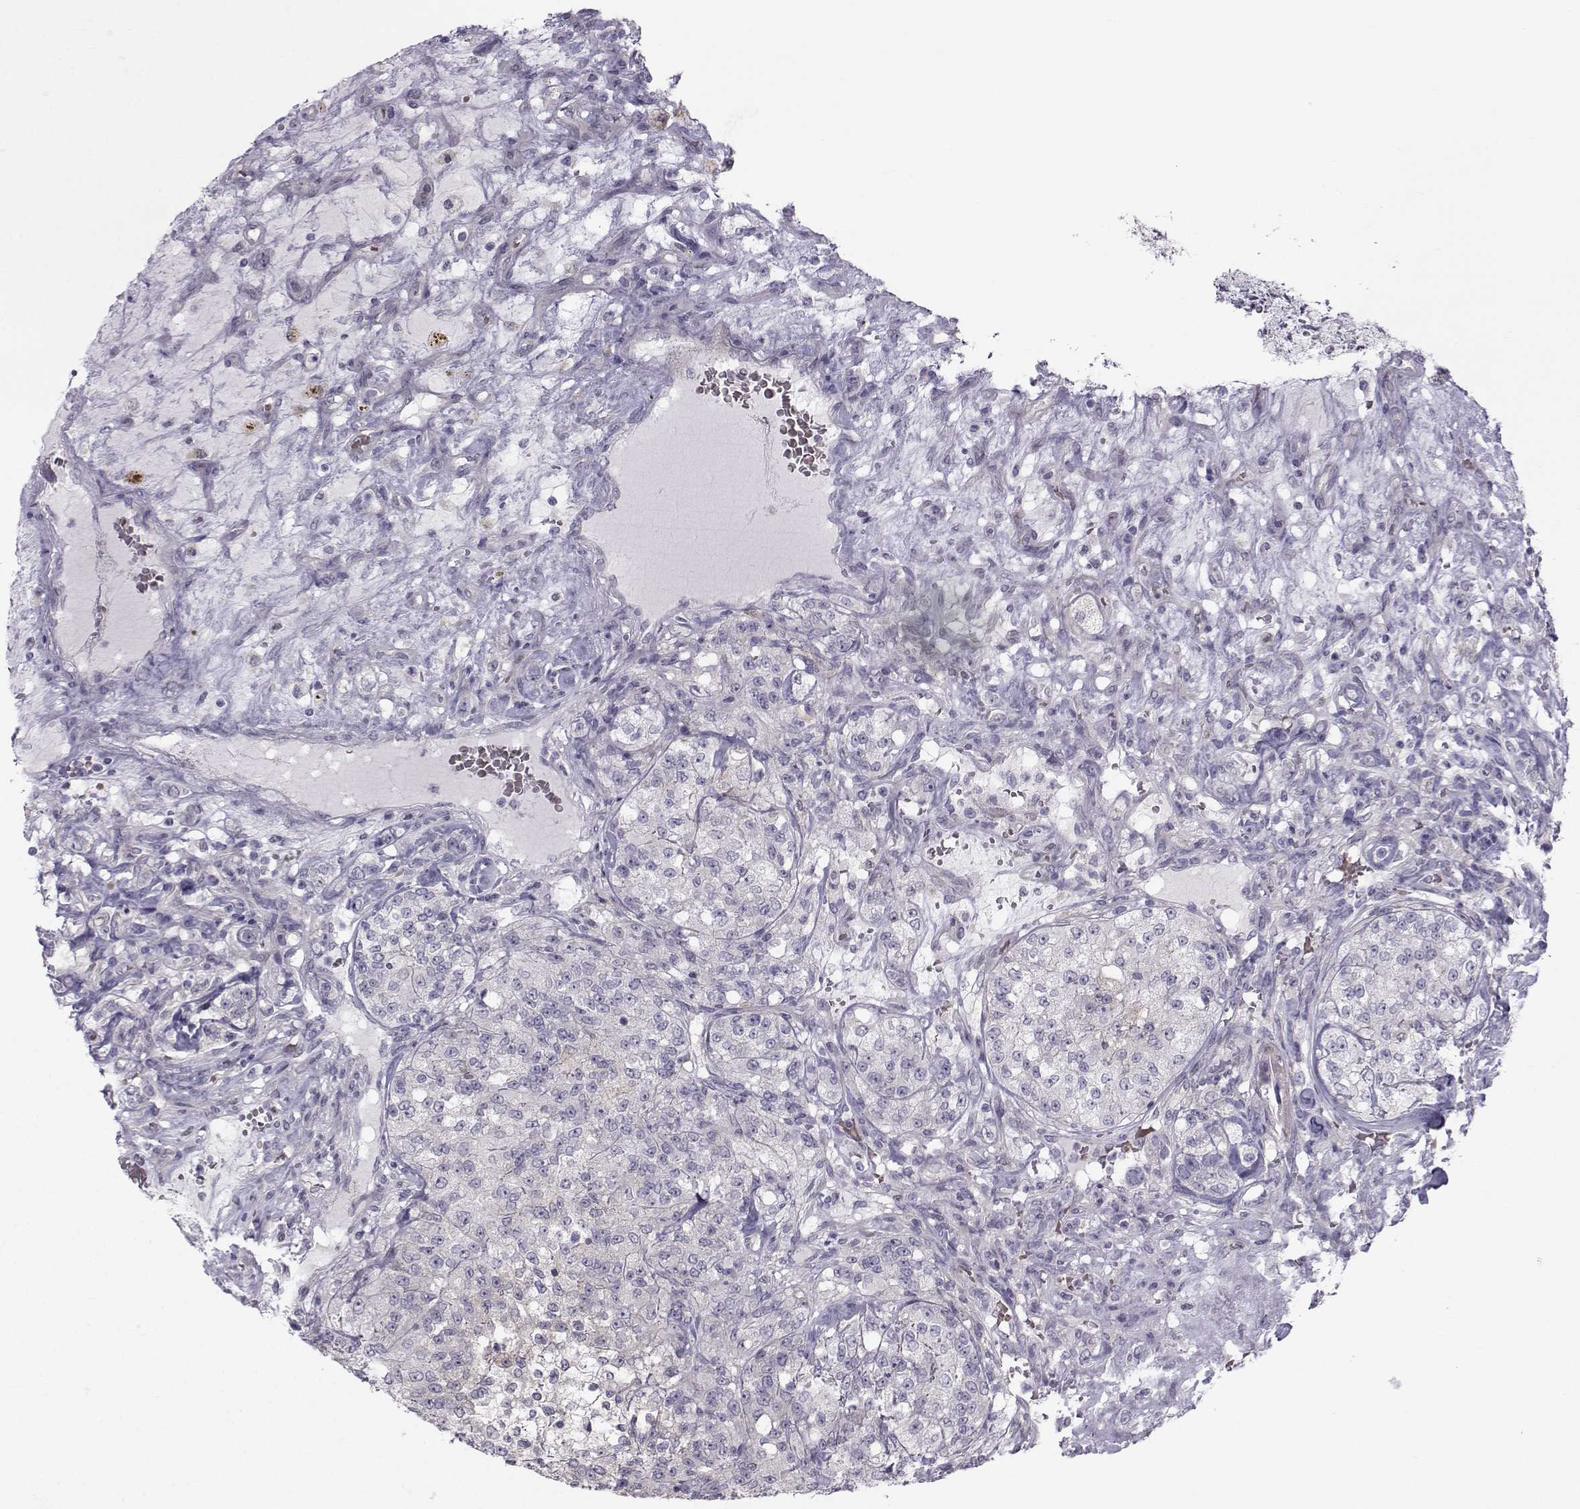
{"staining": {"intensity": "negative", "quantity": "none", "location": "none"}, "tissue": "renal cancer", "cell_type": "Tumor cells", "image_type": "cancer", "snomed": [{"axis": "morphology", "description": "Adenocarcinoma, NOS"}, {"axis": "topography", "description": "Kidney"}], "caption": "High magnification brightfield microscopy of adenocarcinoma (renal) stained with DAB (3,3'-diaminobenzidine) (brown) and counterstained with hematoxylin (blue): tumor cells show no significant expression.", "gene": "GARIN3", "patient": {"sex": "female", "age": 63}}